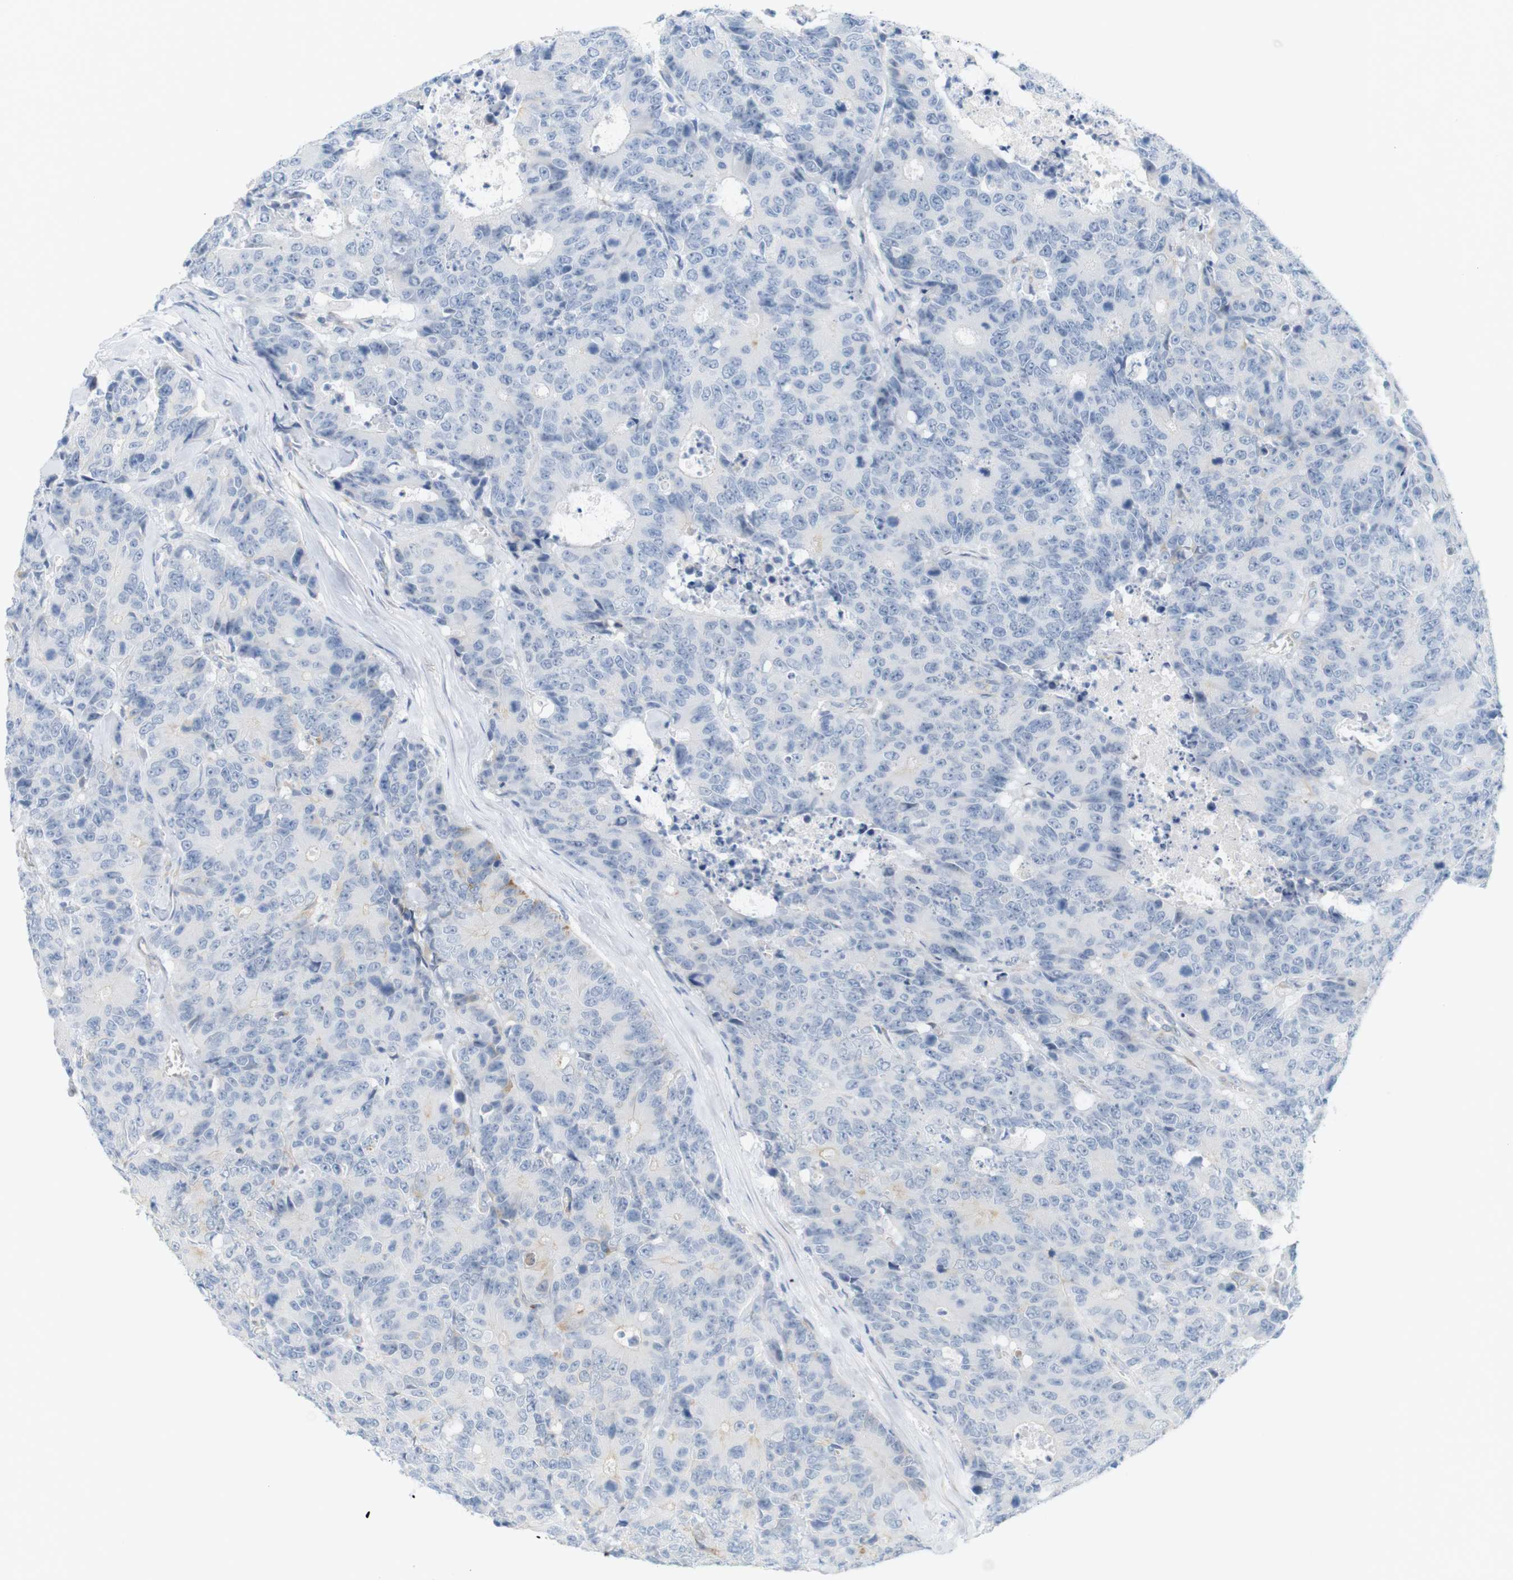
{"staining": {"intensity": "negative", "quantity": "none", "location": "none"}, "tissue": "colorectal cancer", "cell_type": "Tumor cells", "image_type": "cancer", "snomed": [{"axis": "morphology", "description": "Adenocarcinoma, NOS"}, {"axis": "topography", "description": "Colon"}], "caption": "DAB (3,3'-diaminobenzidine) immunohistochemical staining of human colorectal cancer (adenocarcinoma) reveals no significant positivity in tumor cells. (Brightfield microscopy of DAB (3,3'-diaminobenzidine) IHC at high magnification).", "gene": "RGS9", "patient": {"sex": "female", "age": 86}}